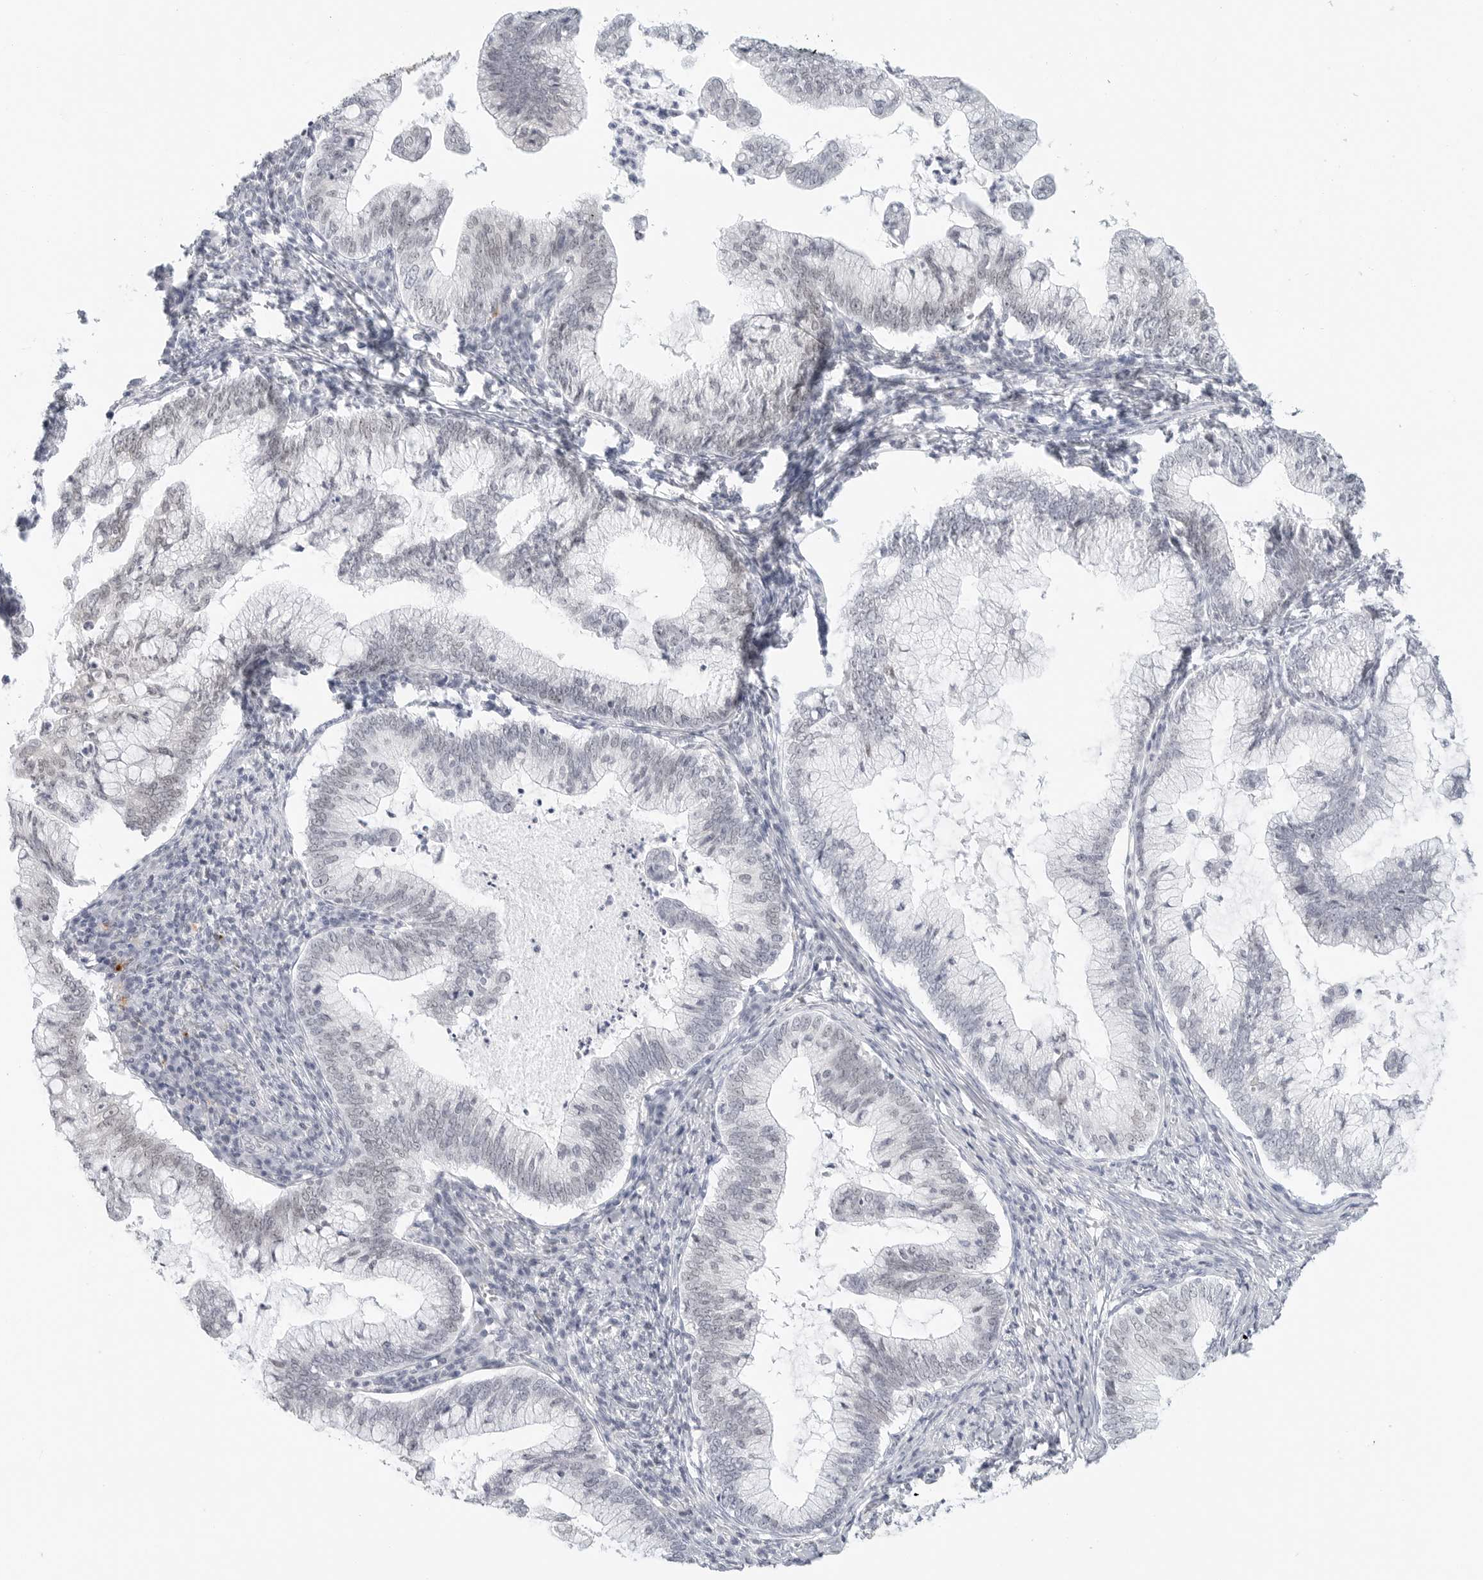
{"staining": {"intensity": "negative", "quantity": "none", "location": "none"}, "tissue": "cervical cancer", "cell_type": "Tumor cells", "image_type": "cancer", "snomed": [{"axis": "morphology", "description": "Adenocarcinoma, NOS"}, {"axis": "topography", "description": "Cervix"}], "caption": "Tumor cells show no significant expression in cervical cancer (adenocarcinoma).", "gene": "TSEN2", "patient": {"sex": "female", "age": 36}}